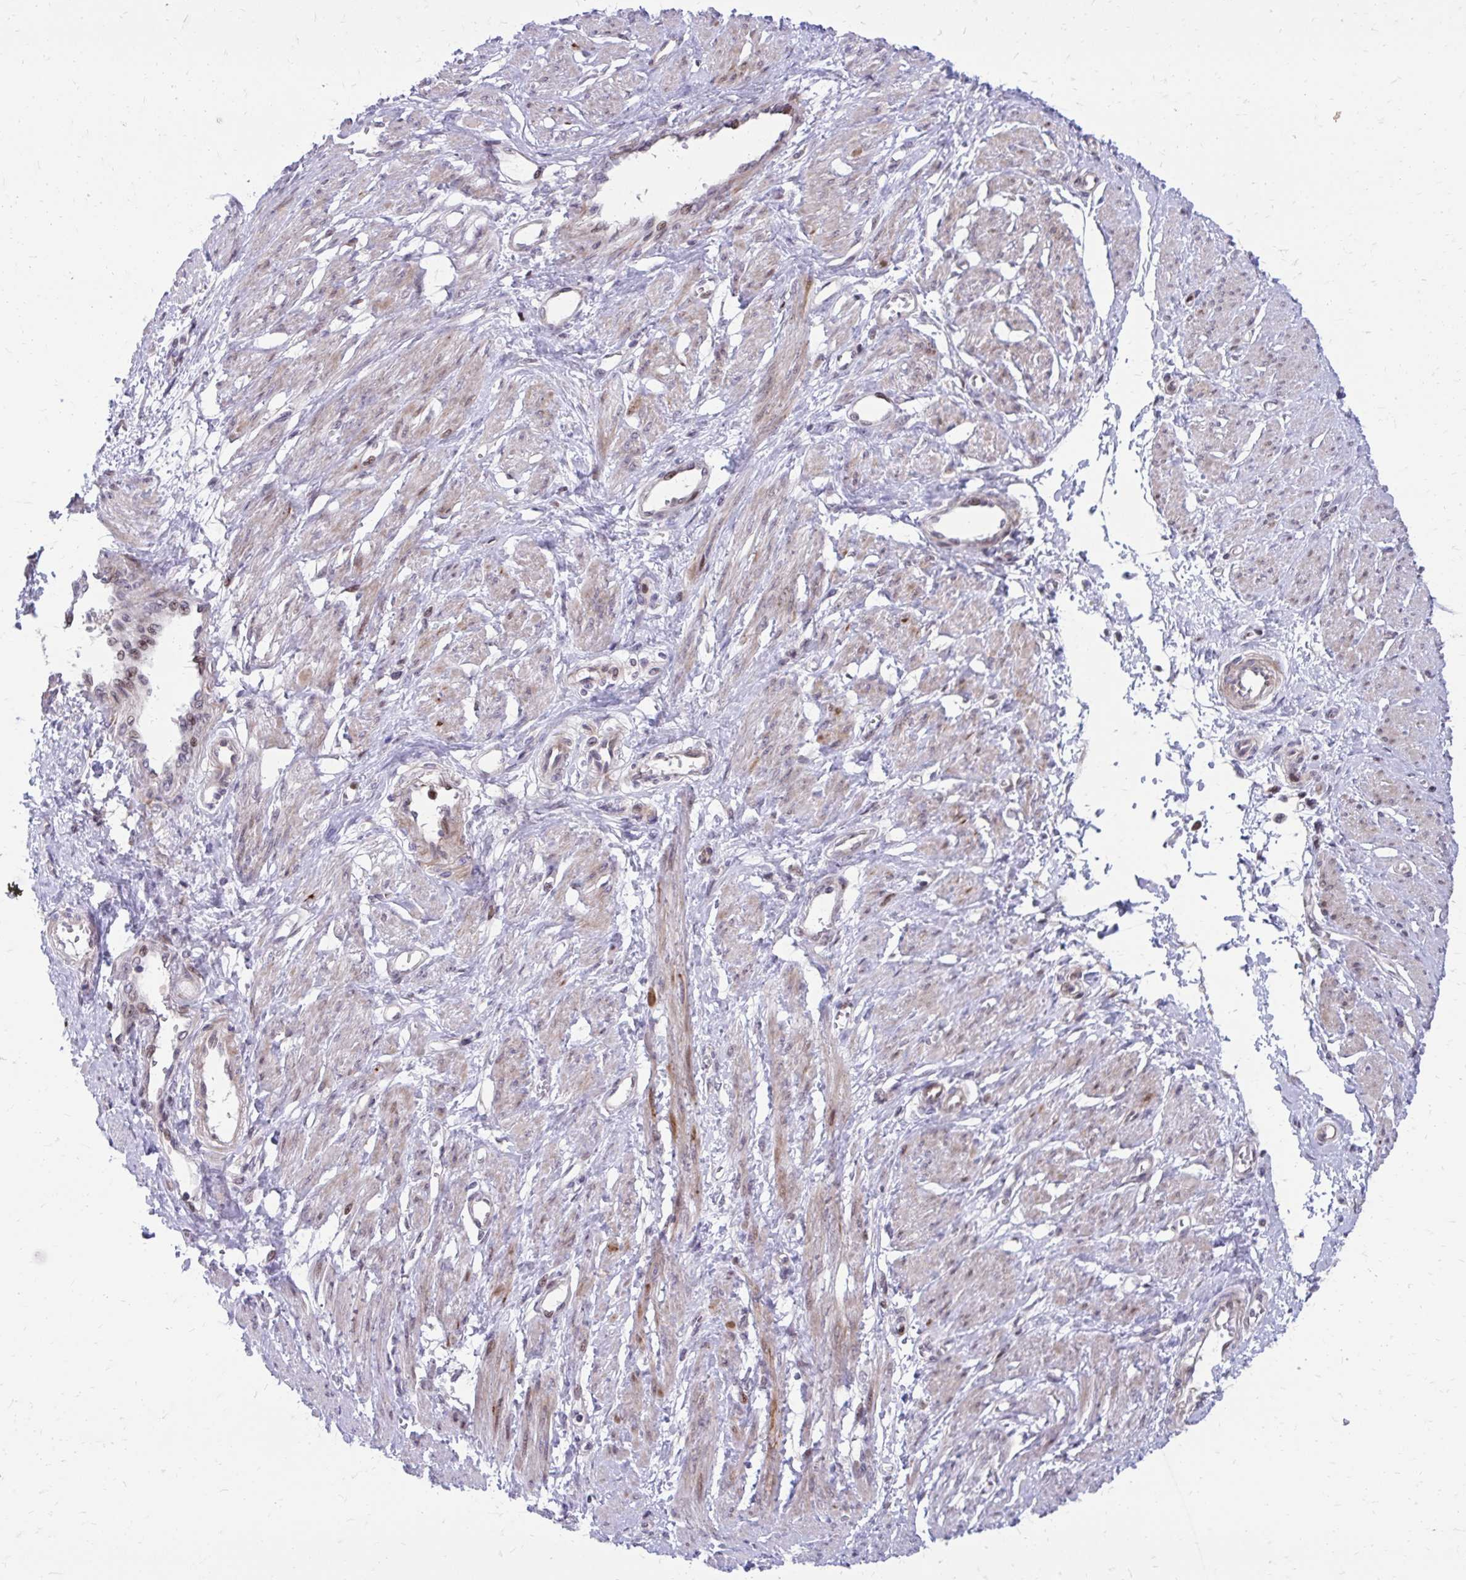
{"staining": {"intensity": "moderate", "quantity": "<25%", "location": "cytoplasmic/membranous"}, "tissue": "smooth muscle", "cell_type": "Smooth muscle cells", "image_type": "normal", "snomed": [{"axis": "morphology", "description": "Normal tissue, NOS"}, {"axis": "topography", "description": "Smooth muscle"}, {"axis": "topography", "description": "Uterus"}], "caption": "Immunohistochemistry (DAB) staining of normal human smooth muscle demonstrates moderate cytoplasmic/membranous protein staining in about <25% of smooth muscle cells.", "gene": "ANKRD30B", "patient": {"sex": "female", "age": 39}}